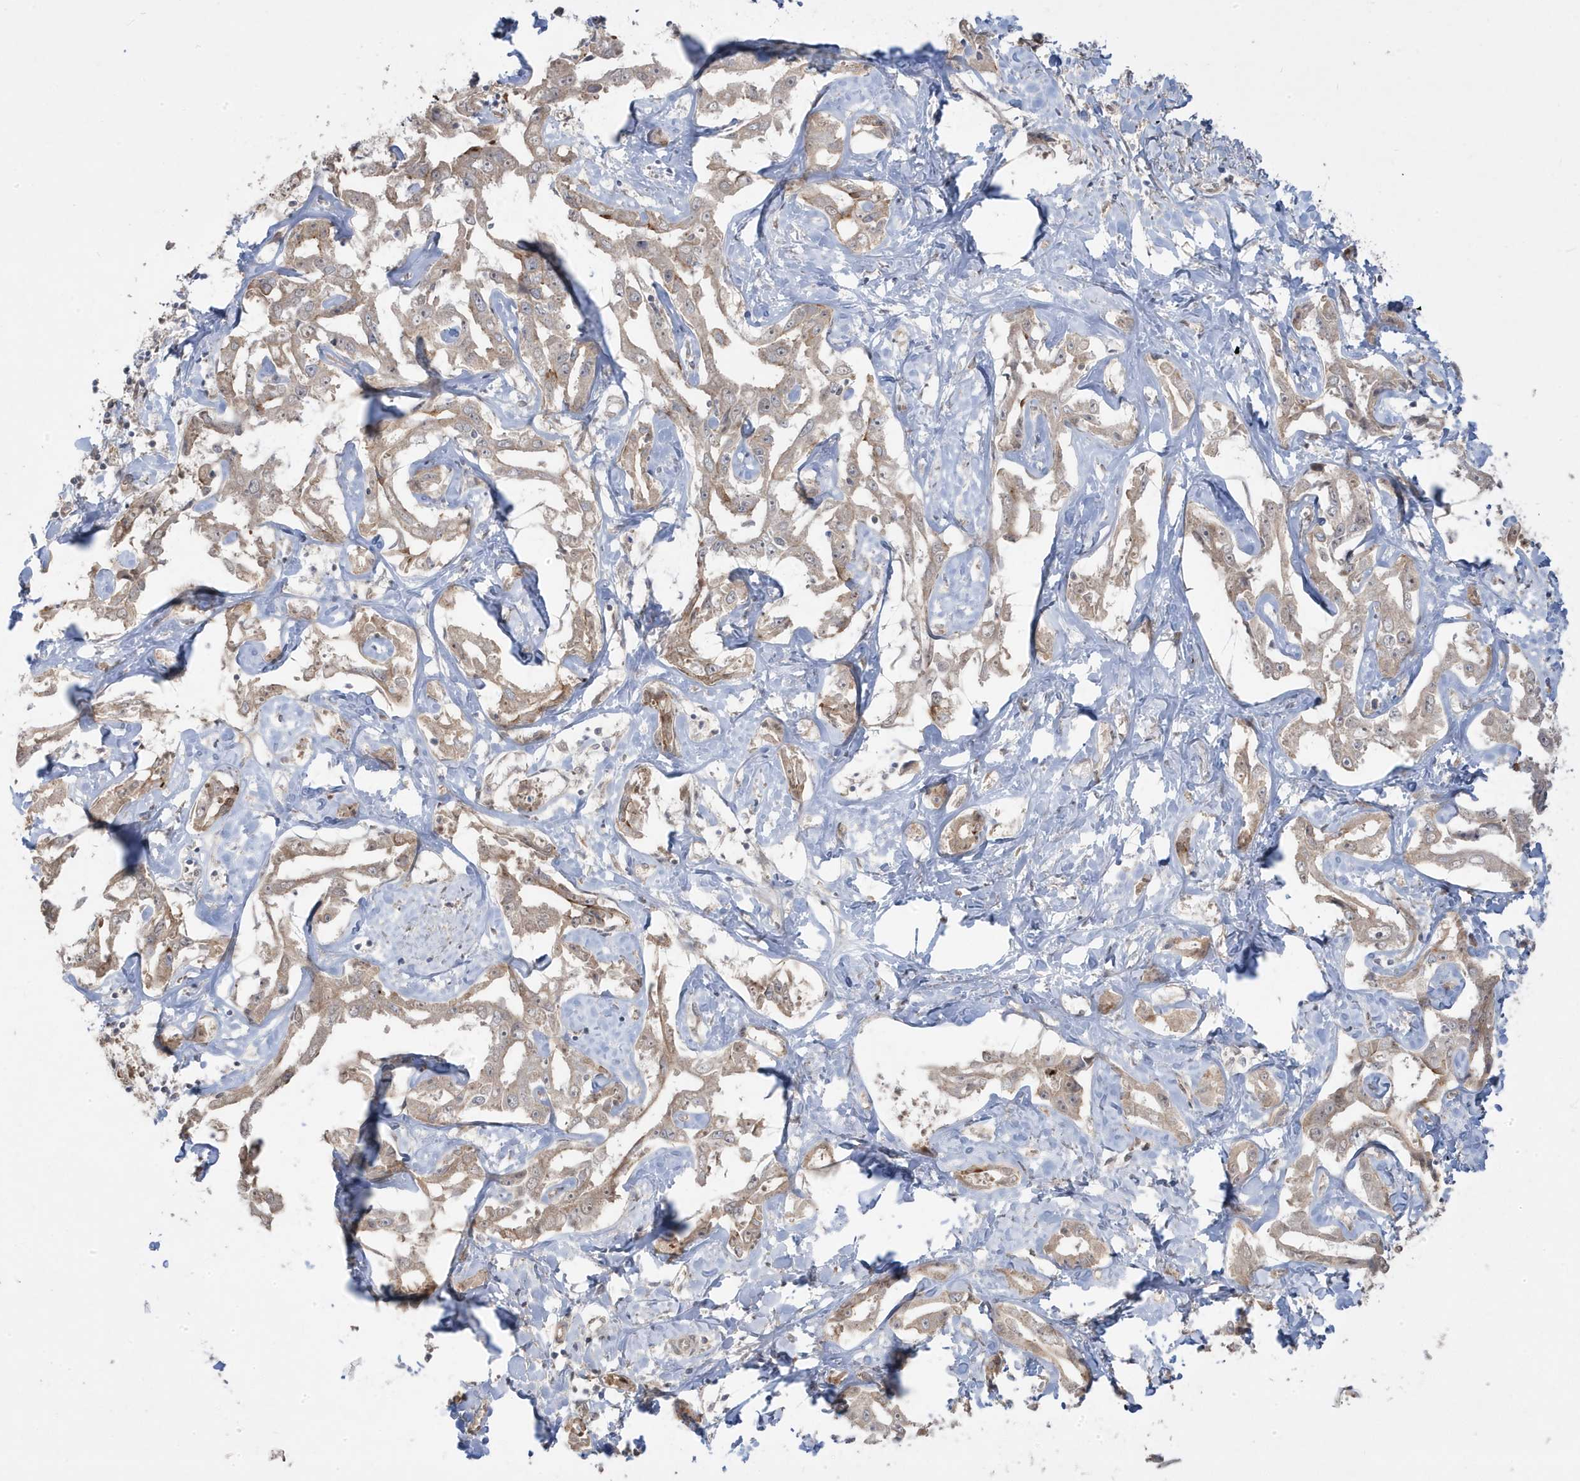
{"staining": {"intensity": "moderate", "quantity": "25%-75%", "location": "cytoplasmic/membranous"}, "tissue": "liver cancer", "cell_type": "Tumor cells", "image_type": "cancer", "snomed": [{"axis": "morphology", "description": "Cholangiocarcinoma"}, {"axis": "topography", "description": "Liver"}], "caption": "Human liver cholangiocarcinoma stained with a brown dye shows moderate cytoplasmic/membranous positive staining in about 25%-75% of tumor cells.", "gene": "DNAJC12", "patient": {"sex": "male", "age": 59}}